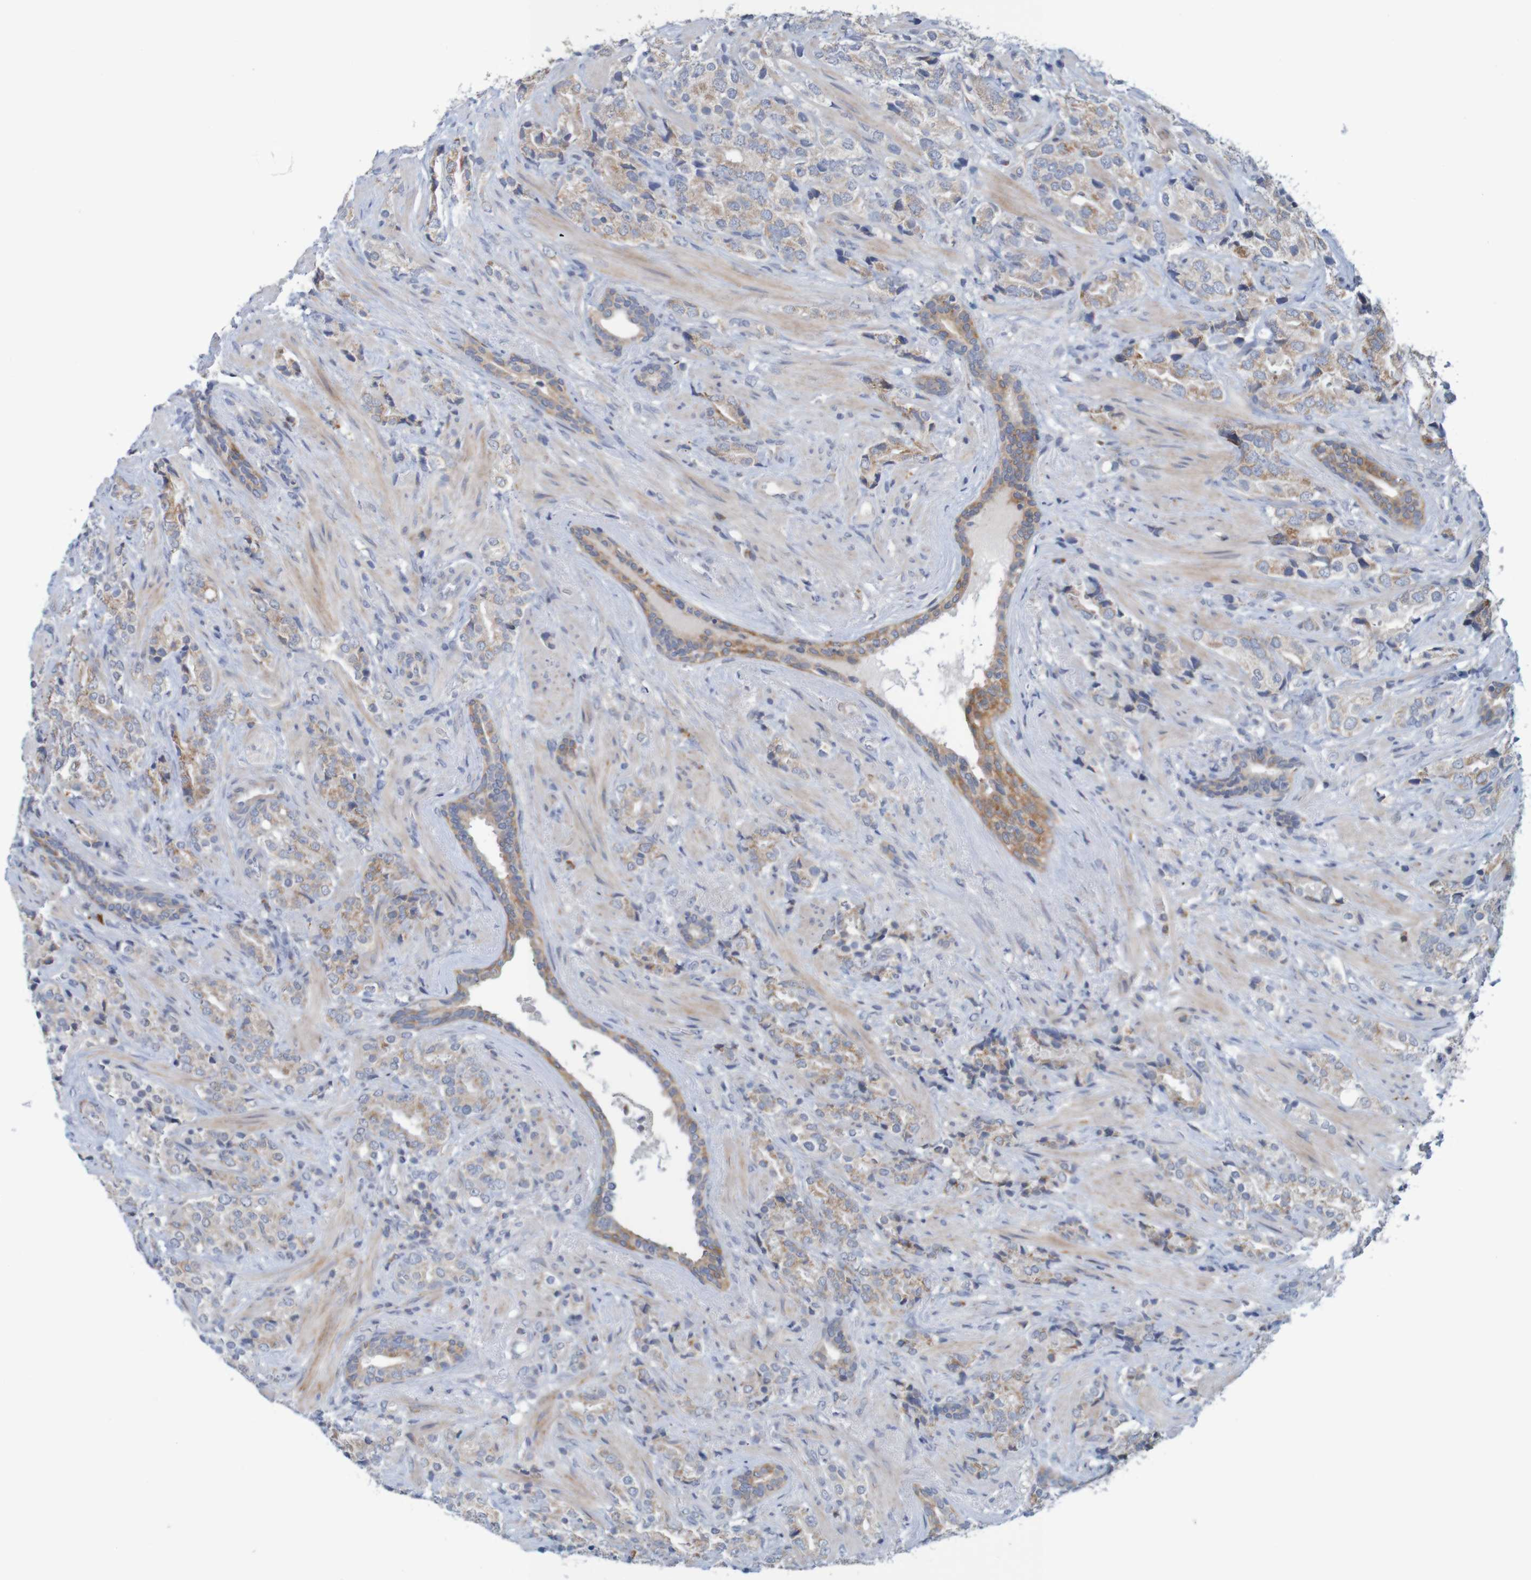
{"staining": {"intensity": "weak", "quantity": "25%-75%", "location": "cytoplasmic/membranous"}, "tissue": "prostate cancer", "cell_type": "Tumor cells", "image_type": "cancer", "snomed": [{"axis": "morphology", "description": "Adenocarcinoma, High grade"}, {"axis": "topography", "description": "Prostate"}], "caption": "Immunohistochemistry (DAB) staining of human prostate cancer shows weak cytoplasmic/membranous protein staining in about 25%-75% of tumor cells. Nuclei are stained in blue.", "gene": "NAV2", "patient": {"sex": "male", "age": 71}}